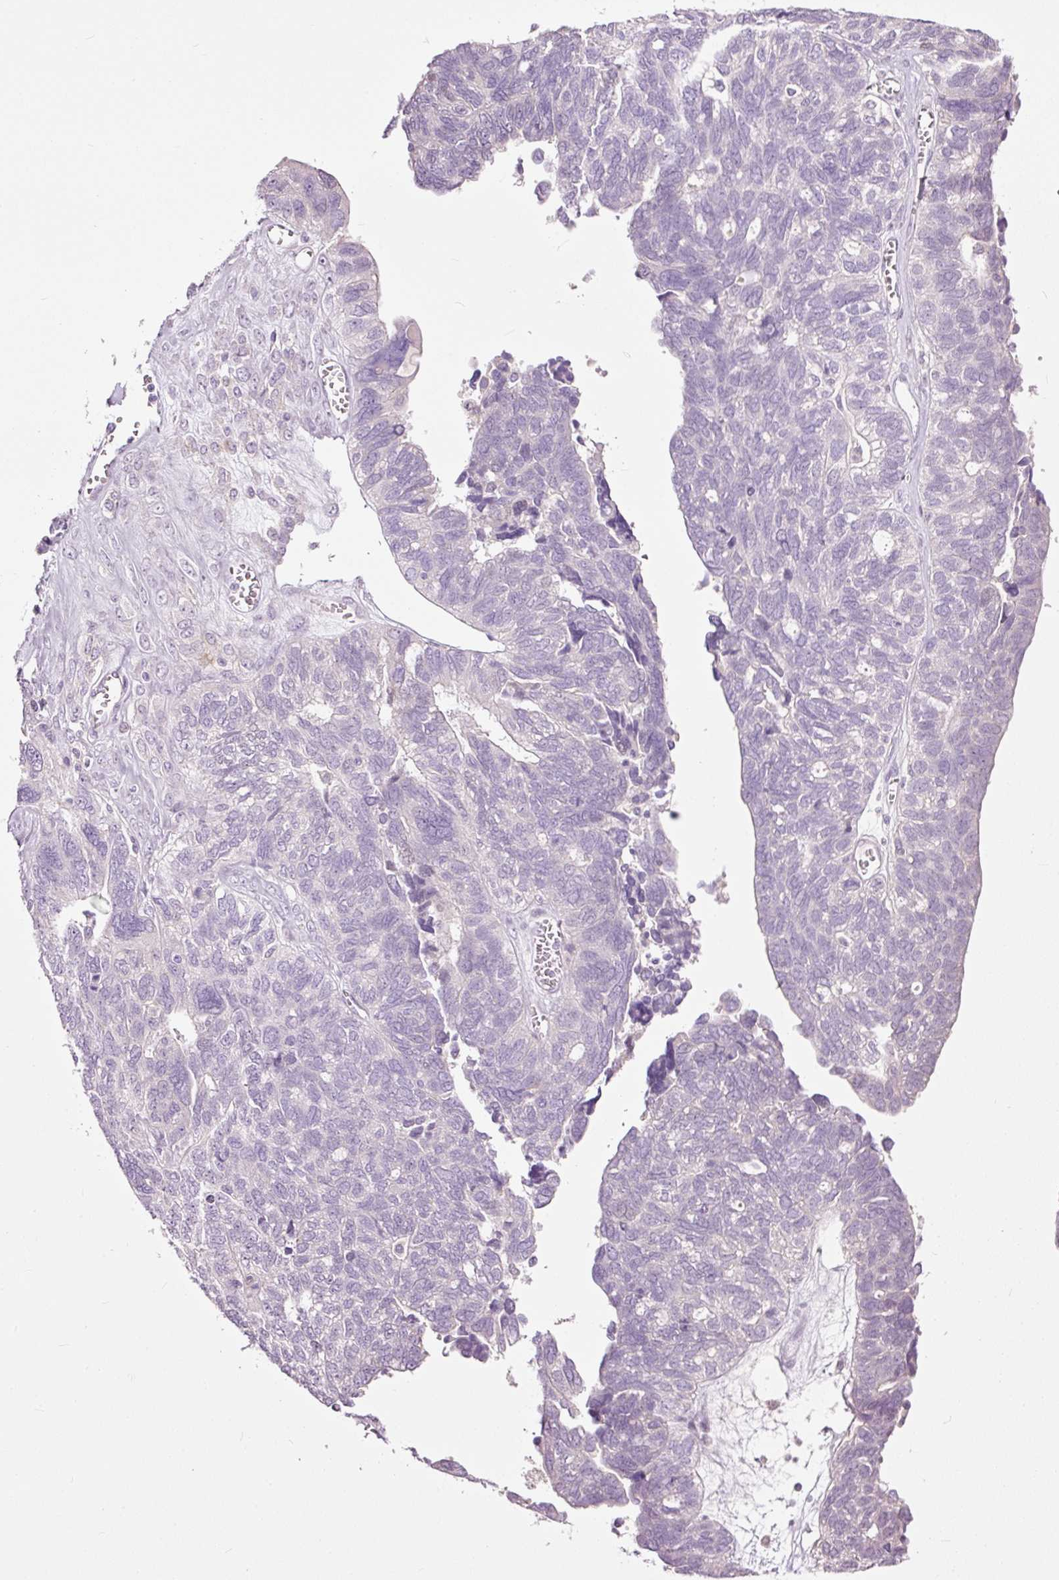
{"staining": {"intensity": "negative", "quantity": "none", "location": "none"}, "tissue": "ovarian cancer", "cell_type": "Tumor cells", "image_type": "cancer", "snomed": [{"axis": "morphology", "description": "Cystadenocarcinoma, serous, NOS"}, {"axis": "topography", "description": "Ovary"}], "caption": "Tumor cells are negative for protein expression in human ovarian serous cystadenocarcinoma.", "gene": "FCRL4", "patient": {"sex": "female", "age": 79}}